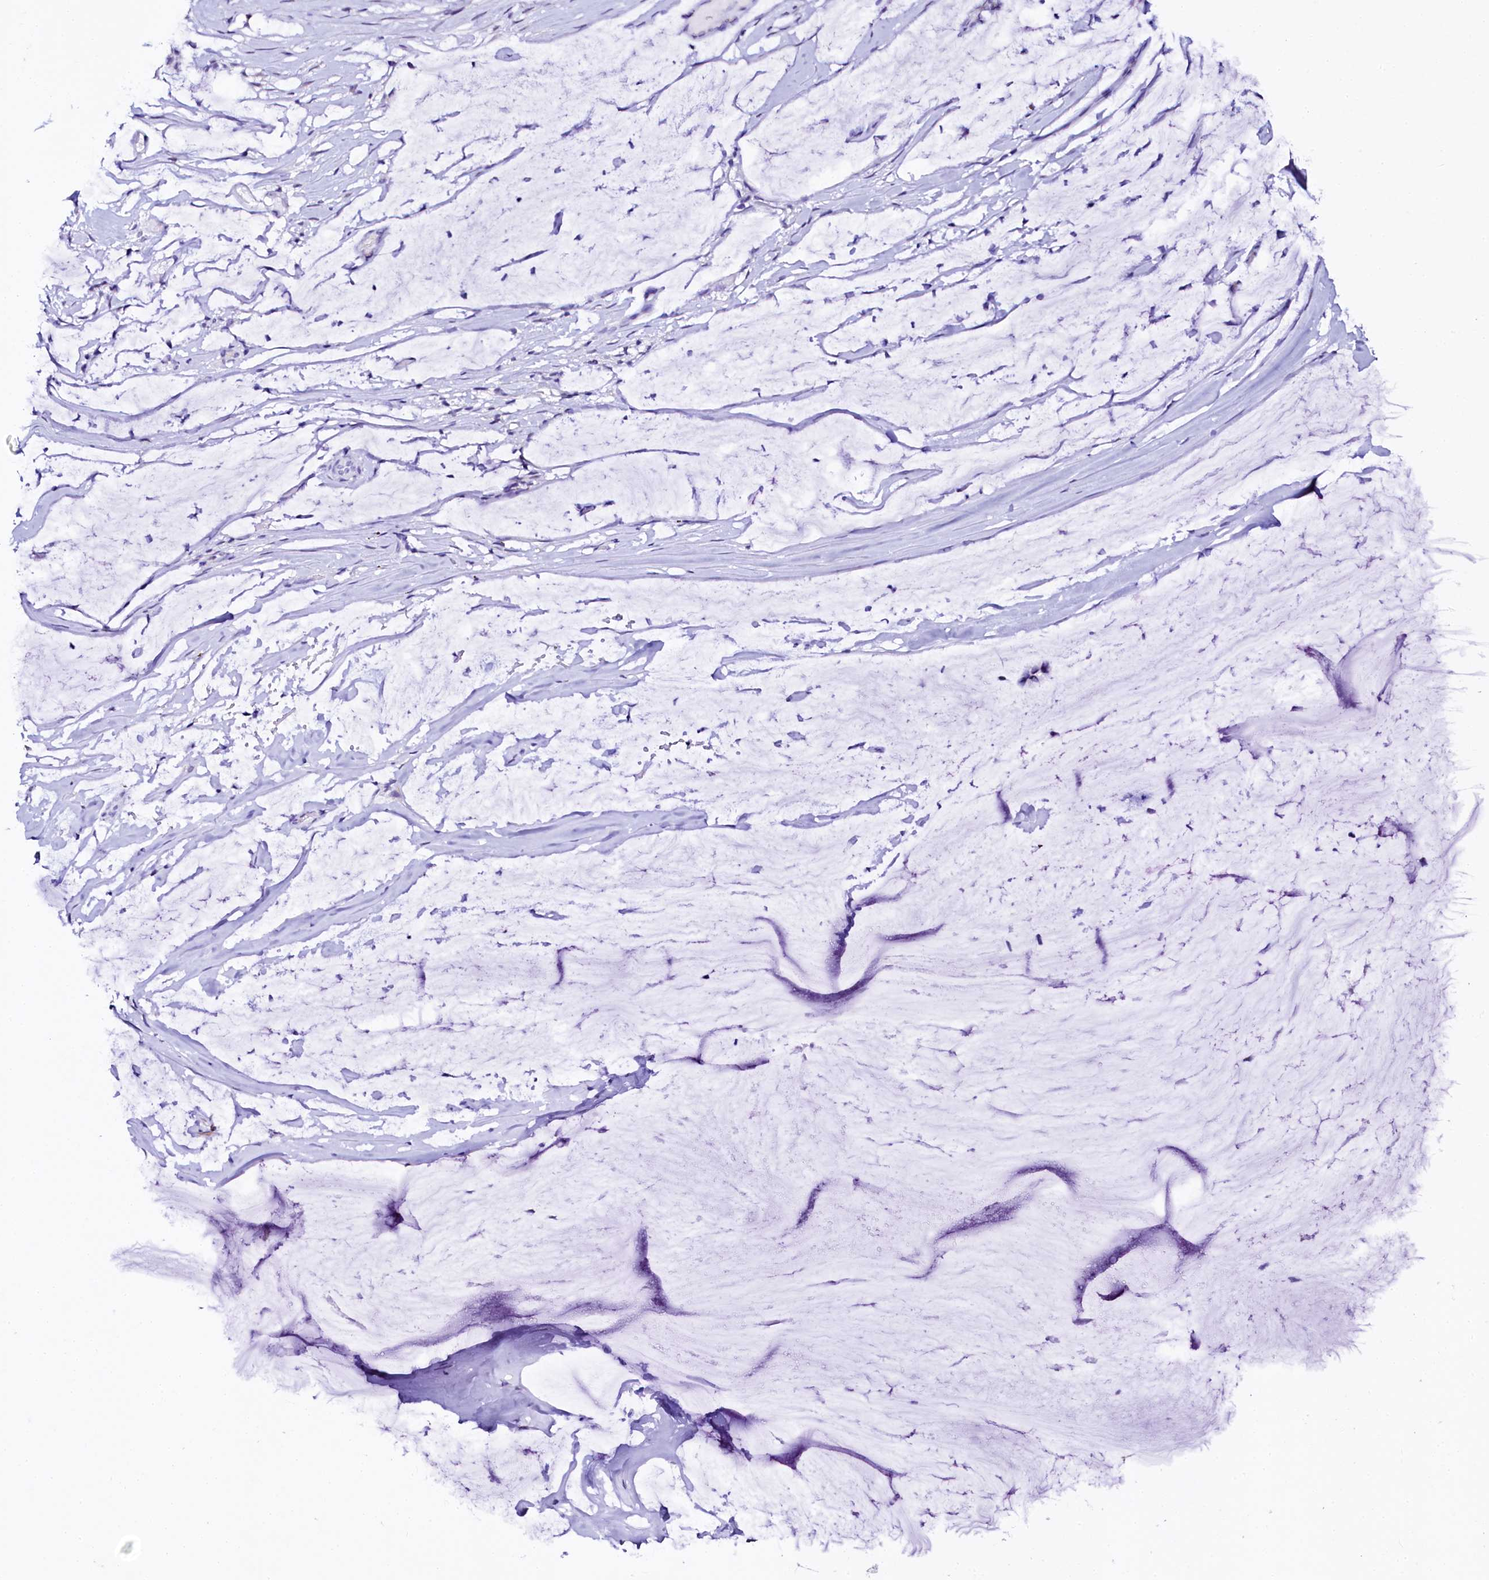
{"staining": {"intensity": "negative", "quantity": "none", "location": "none"}, "tissue": "ovarian cancer", "cell_type": "Tumor cells", "image_type": "cancer", "snomed": [{"axis": "morphology", "description": "Cystadenocarcinoma, mucinous, NOS"}, {"axis": "topography", "description": "Ovary"}], "caption": "The photomicrograph displays no staining of tumor cells in ovarian mucinous cystadenocarcinoma.", "gene": "SORD", "patient": {"sex": "female", "age": 39}}